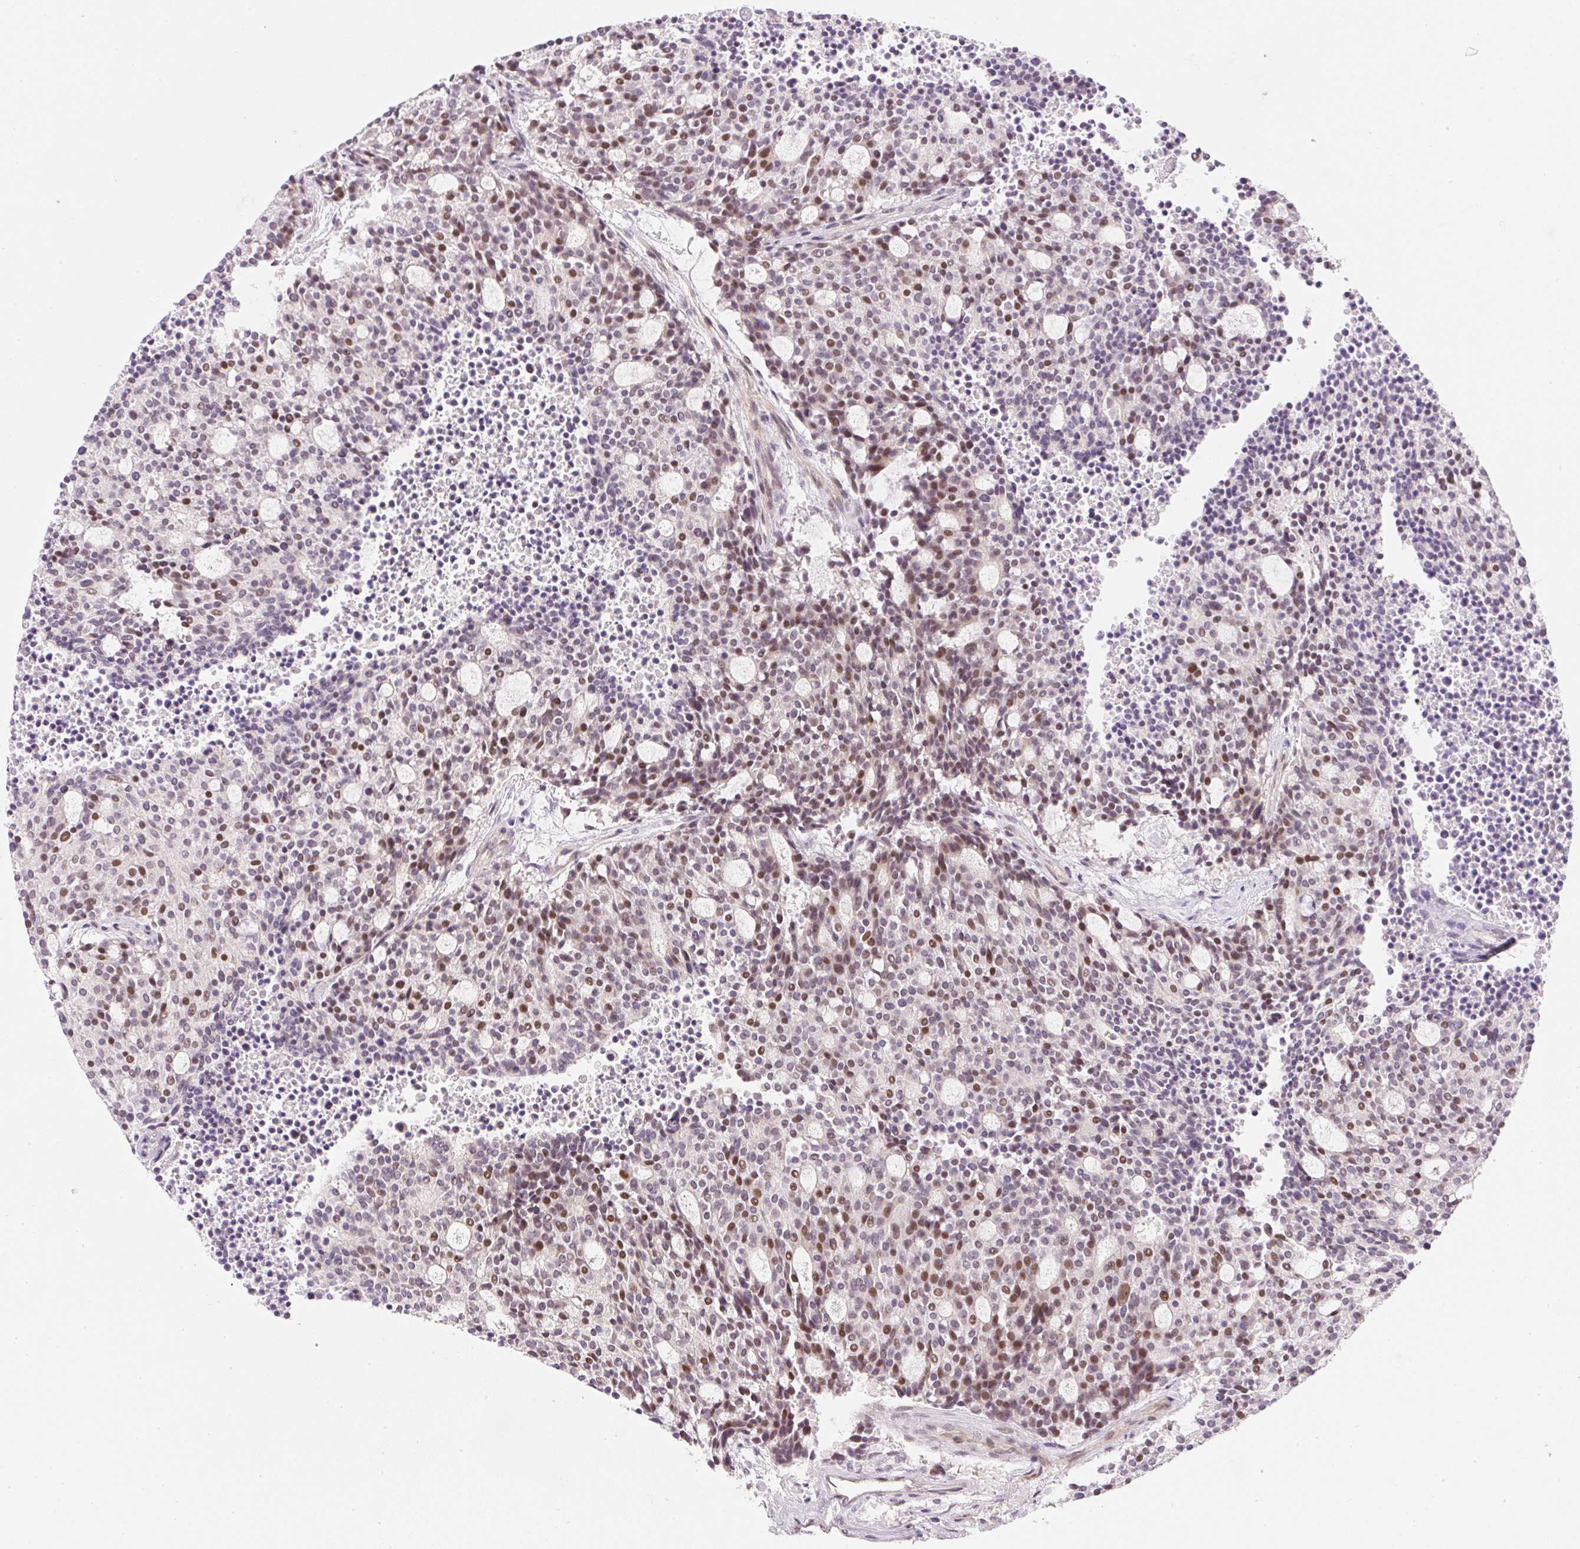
{"staining": {"intensity": "moderate", "quantity": "25%-75%", "location": "nuclear"}, "tissue": "carcinoid", "cell_type": "Tumor cells", "image_type": "cancer", "snomed": [{"axis": "morphology", "description": "Carcinoid, malignant, NOS"}, {"axis": "topography", "description": "Pancreas"}], "caption": "Human carcinoid (malignant) stained with a brown dye reveals moderate nuclear positive positivity in approximately 25%-75% of tumor cells.", "gene": "DPPA4", "patient": {"sex": "female", "age": 54}}